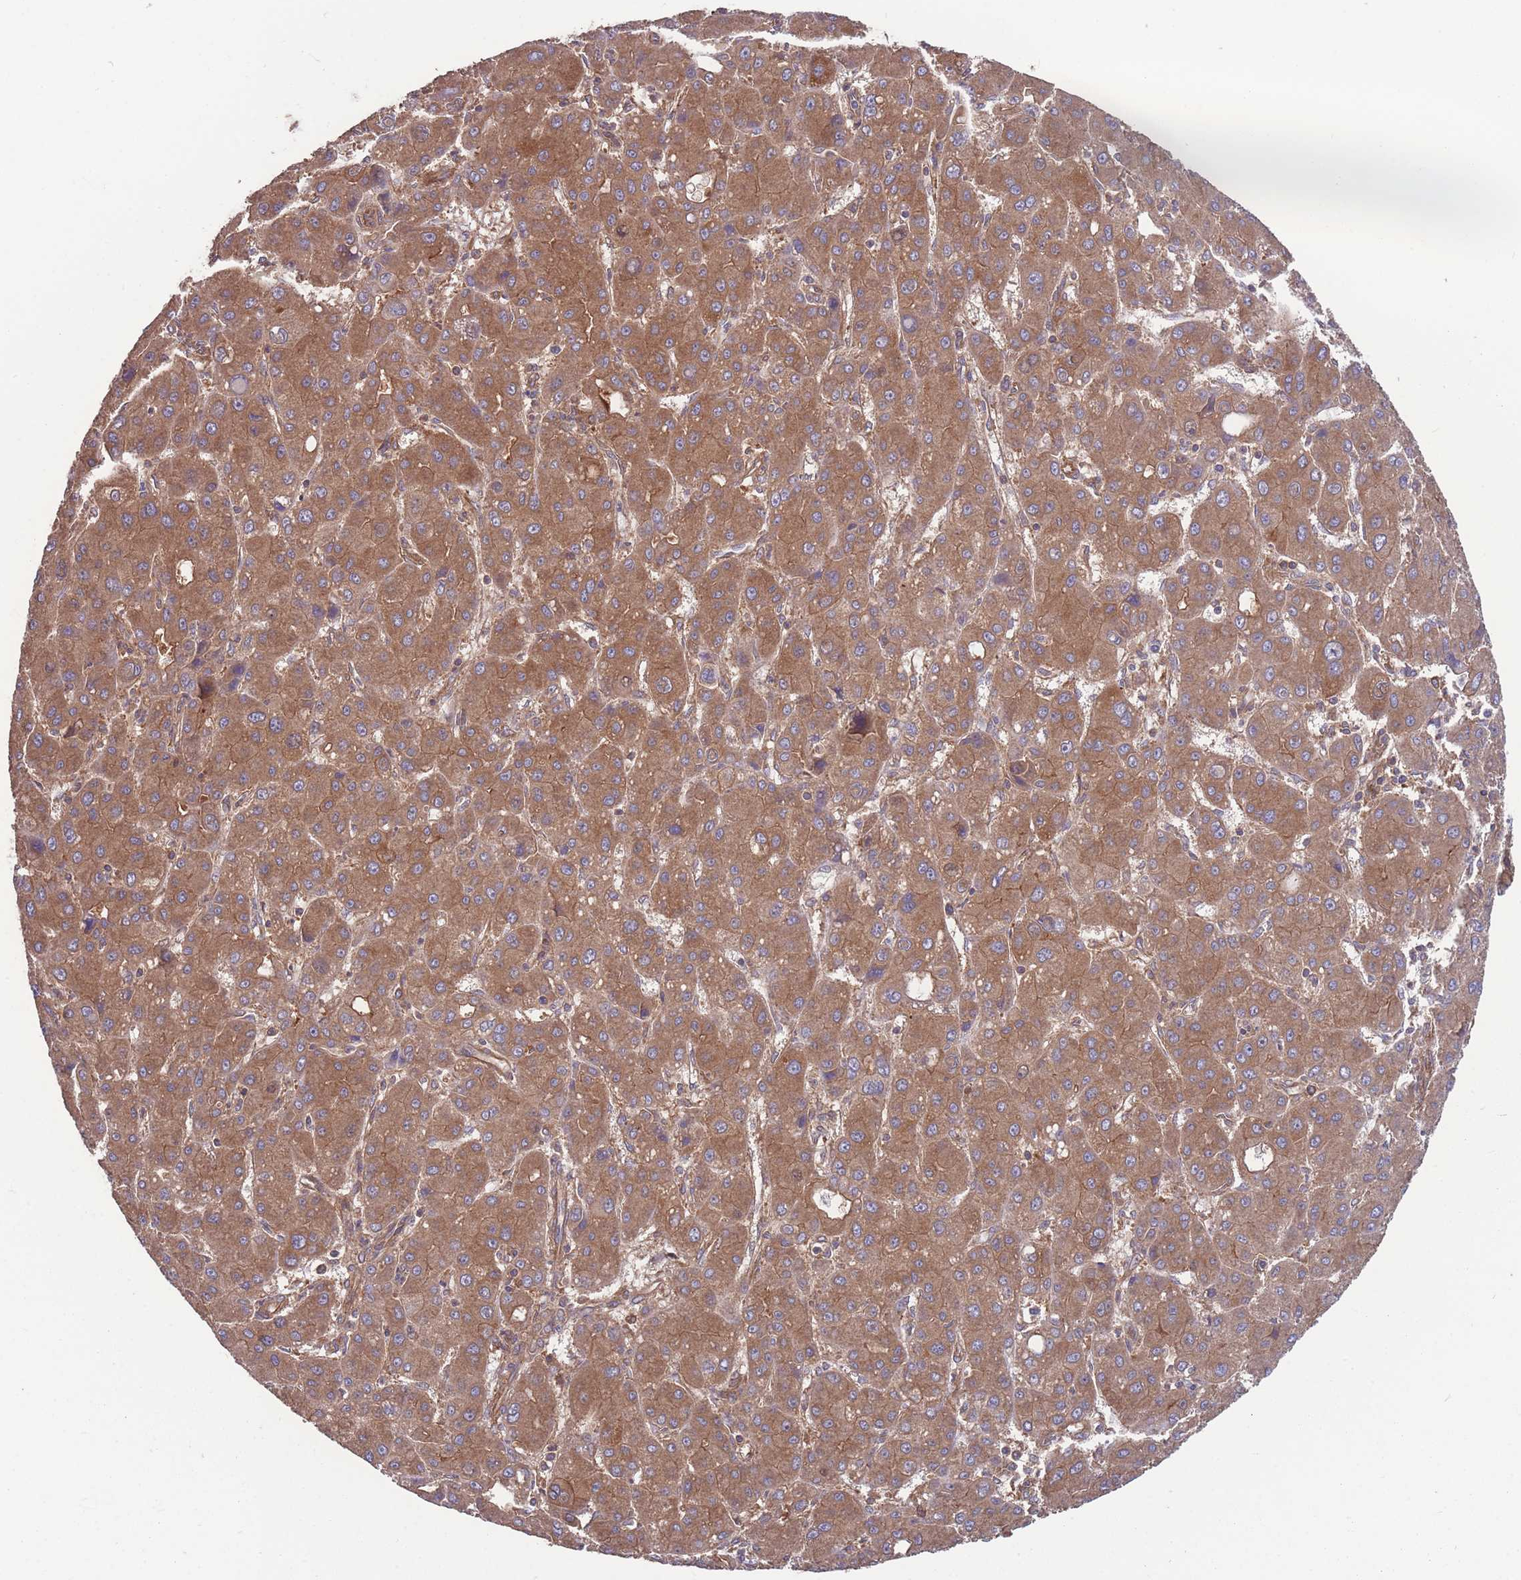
{"staining": {"intensity": "moderate", "quantity": ">75%", "location": "cytoplasmic/membranous"}, "tissue": "liver cancer", "cell_type": "Tumor cells", "image_type": "cancer", "snomed": [{"axis": "morphology", "description": "Carcinoma, Hepatocellular, NOS"}, {"axis": "topography", "description": "Liver"}], "caption": "Immunohistochemical staining of human liver cancer reveals medium levels of moderate cytoplasmic/membranous staining in approximately >75% of tumor cells. (DAB (3,3'-diaminobenzidine) IHC, brown staining for protein, blue staining for nuclei).", "gene": "ZPR1", "patient": {"sex": "male", "age": 55}}